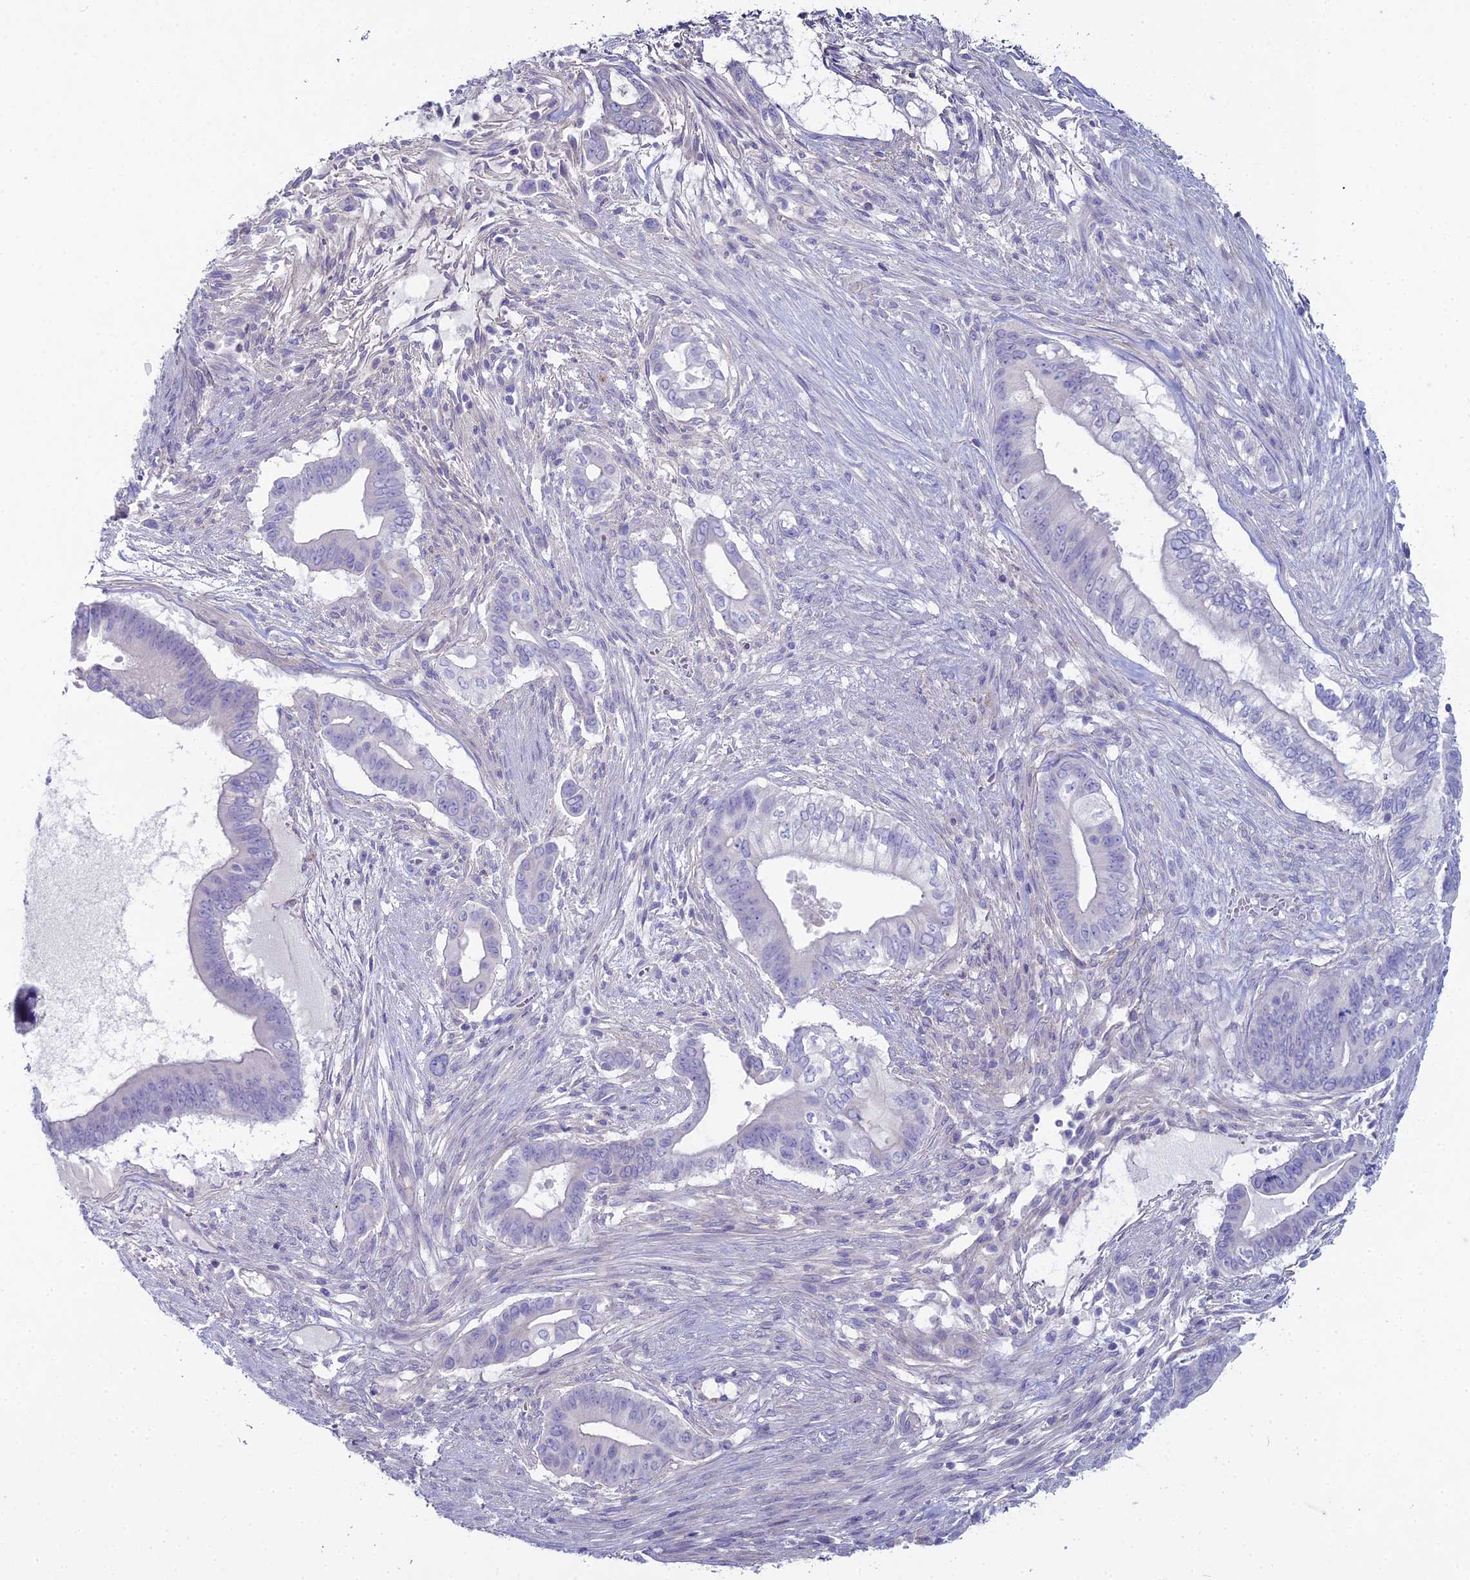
{"staining": {"intensity": "negative", "quantity": "none", "location": "none"}, "tissue": "pancreatic cancer", "cell_type": "Tumor cells", "image_type": "cancer", "snomed": [{"axis": "morphology", "description": "Adenocarcinoma, NOS"}, {"axis": "topography", "description": "Pancreas"}], "caption": "Immunohistochemistry histopathology image of neoplastic tissue: human pancreatic cancer (adenocarcinoma) stained with DAB (3,3'-diaminobenzidine) exhibits no significant protein staining in tumor cells.", "gene": "NCAM1", "patient": {"sex": "male", "age": 68}}